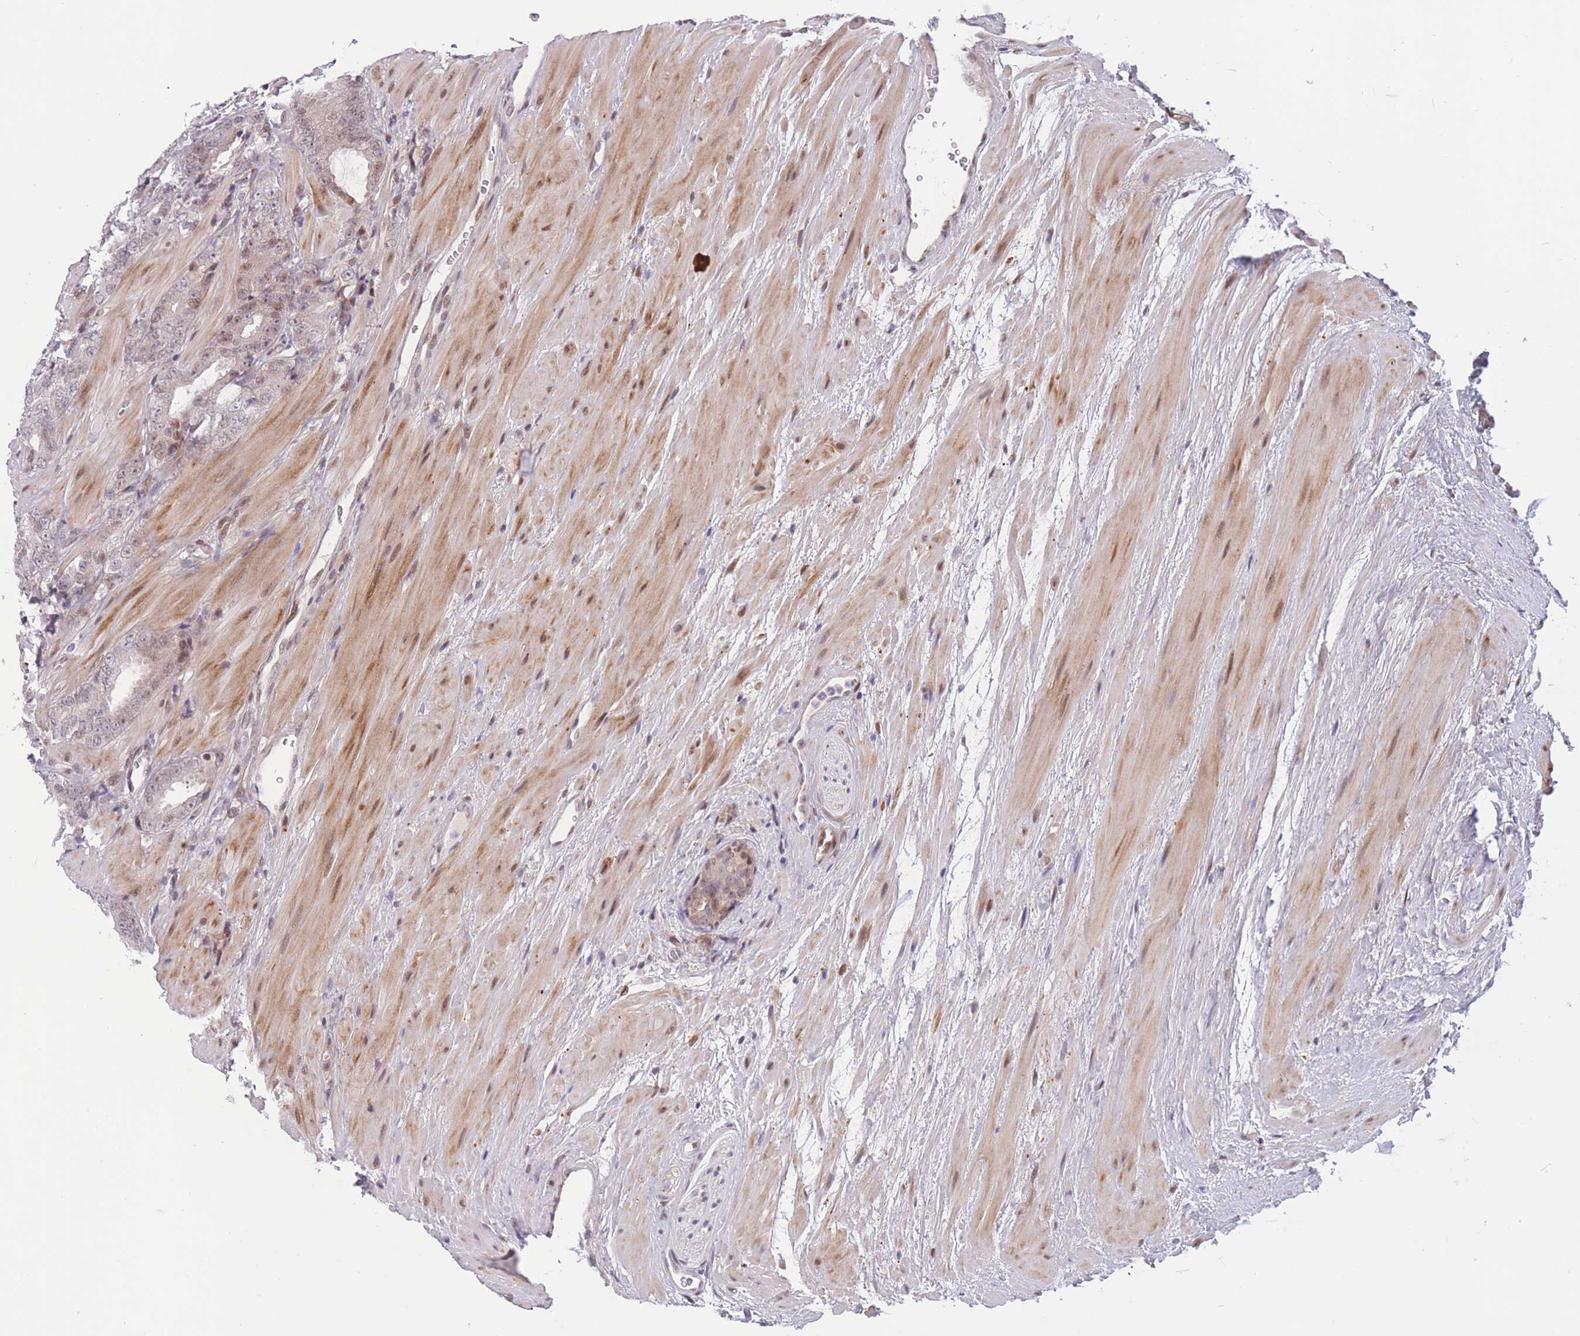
{"staining": {"intensity": "negative", "quantity": "none", "location": "none"}, "tissue": "prostate cancer", "cell_type": "Tumor cells", "image_type": "cancer", "snomed": [{"axis": "morphology", "description": "Adenocarcinoma, High grade"}, {"axis": "topography", "description": "Prostate"}], "caption": "The image displays no staining of tumor cells in prostate high-grade adenocarcinoma.", "gene": "BCL9L", "patient": {"sex": "male", "age": 62}}